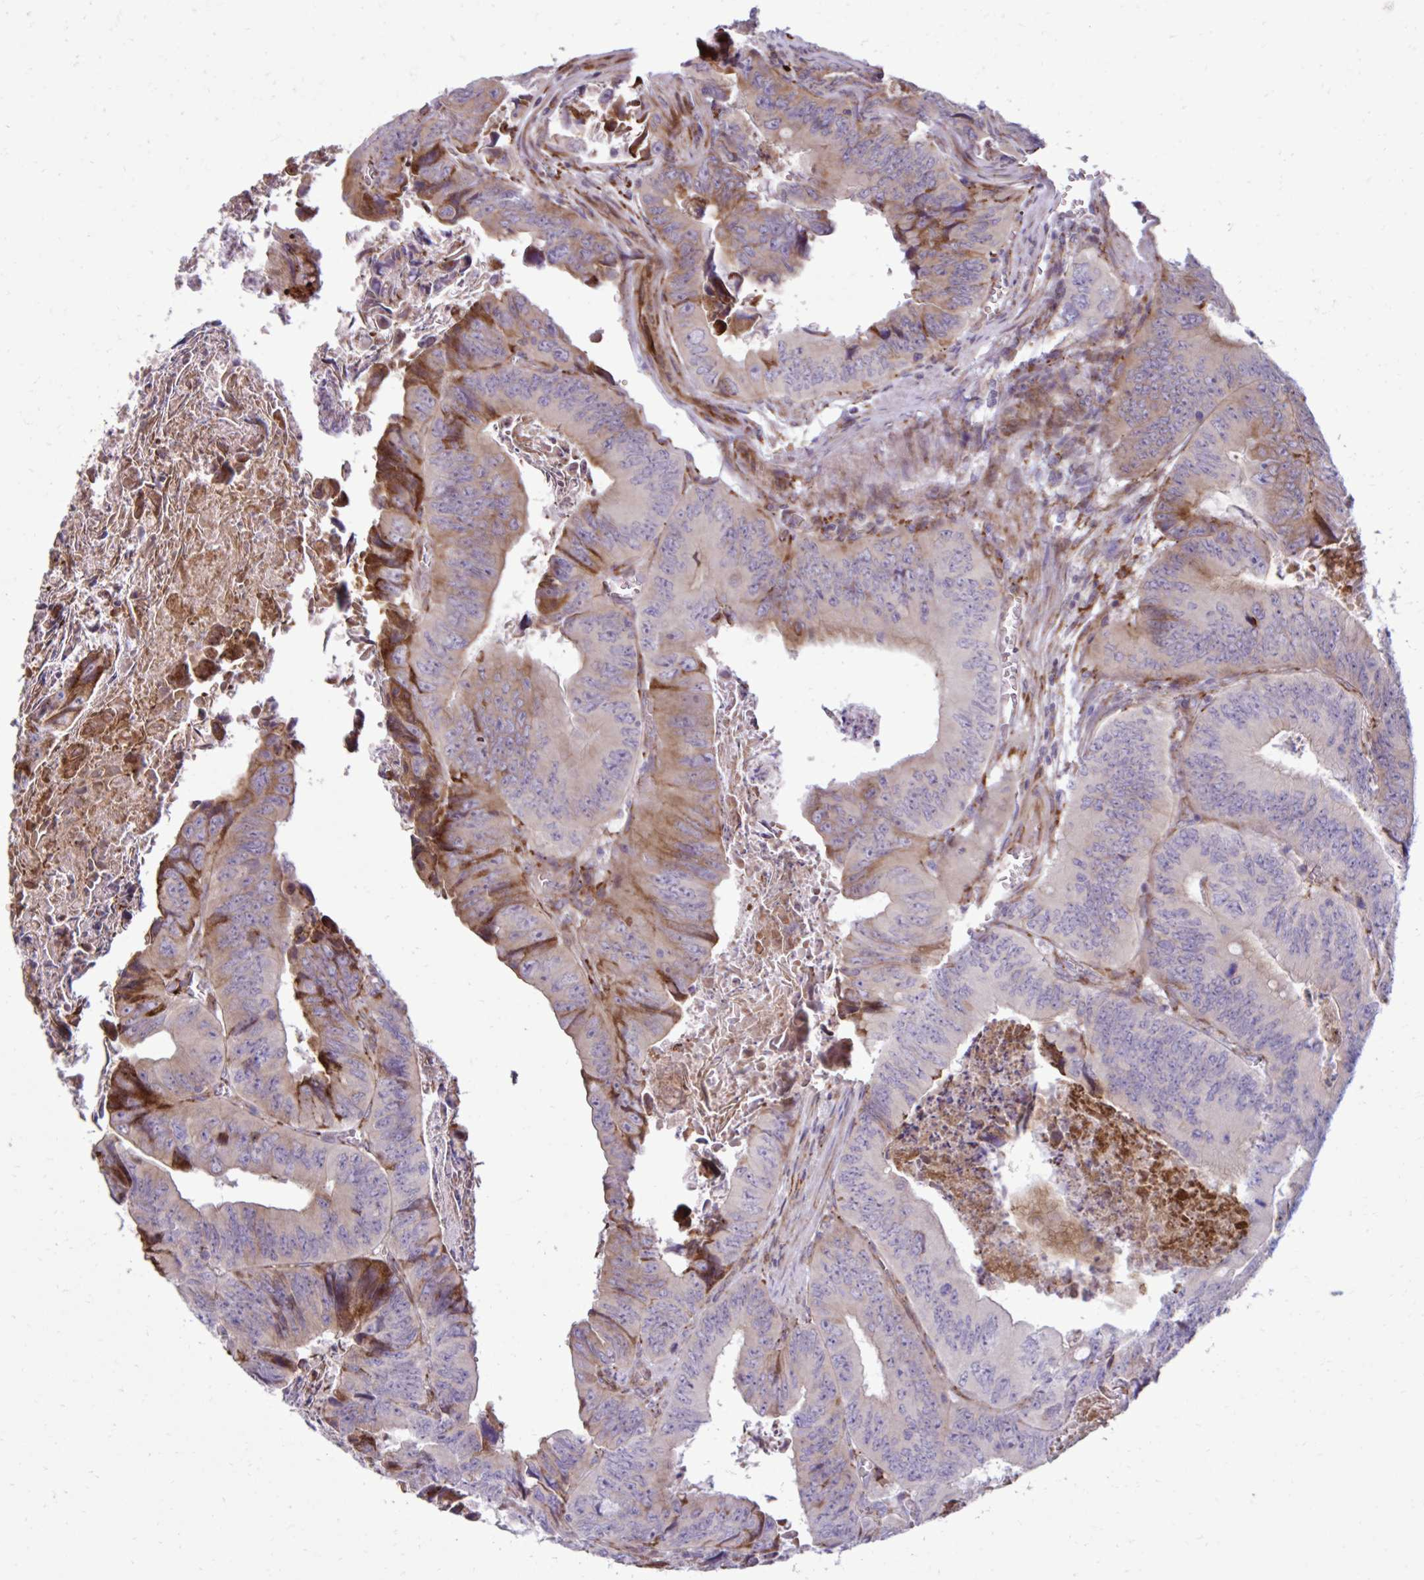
{"staining": {"intensity": "moderate", "quantity": "<25%", "location": "cytoplasmic/membranous"}, "tissue": "colorectal cancer", "cell_type": "Tumor cells", "image_type": "cancer", "snomed": [{"axis": "morphology", "description": "Adenocarcinoma, NOS"}, {"axis": "topography", "description": "Colon"}], "caption": "Immunohistochemical staining of human colorectal adenocarcinoma shows moderate cytoplasmic/membranous protein expression in about <25% of tumor cells.", "gene": "LIMS1", "patient": {"sex": "female", "age": 84}}